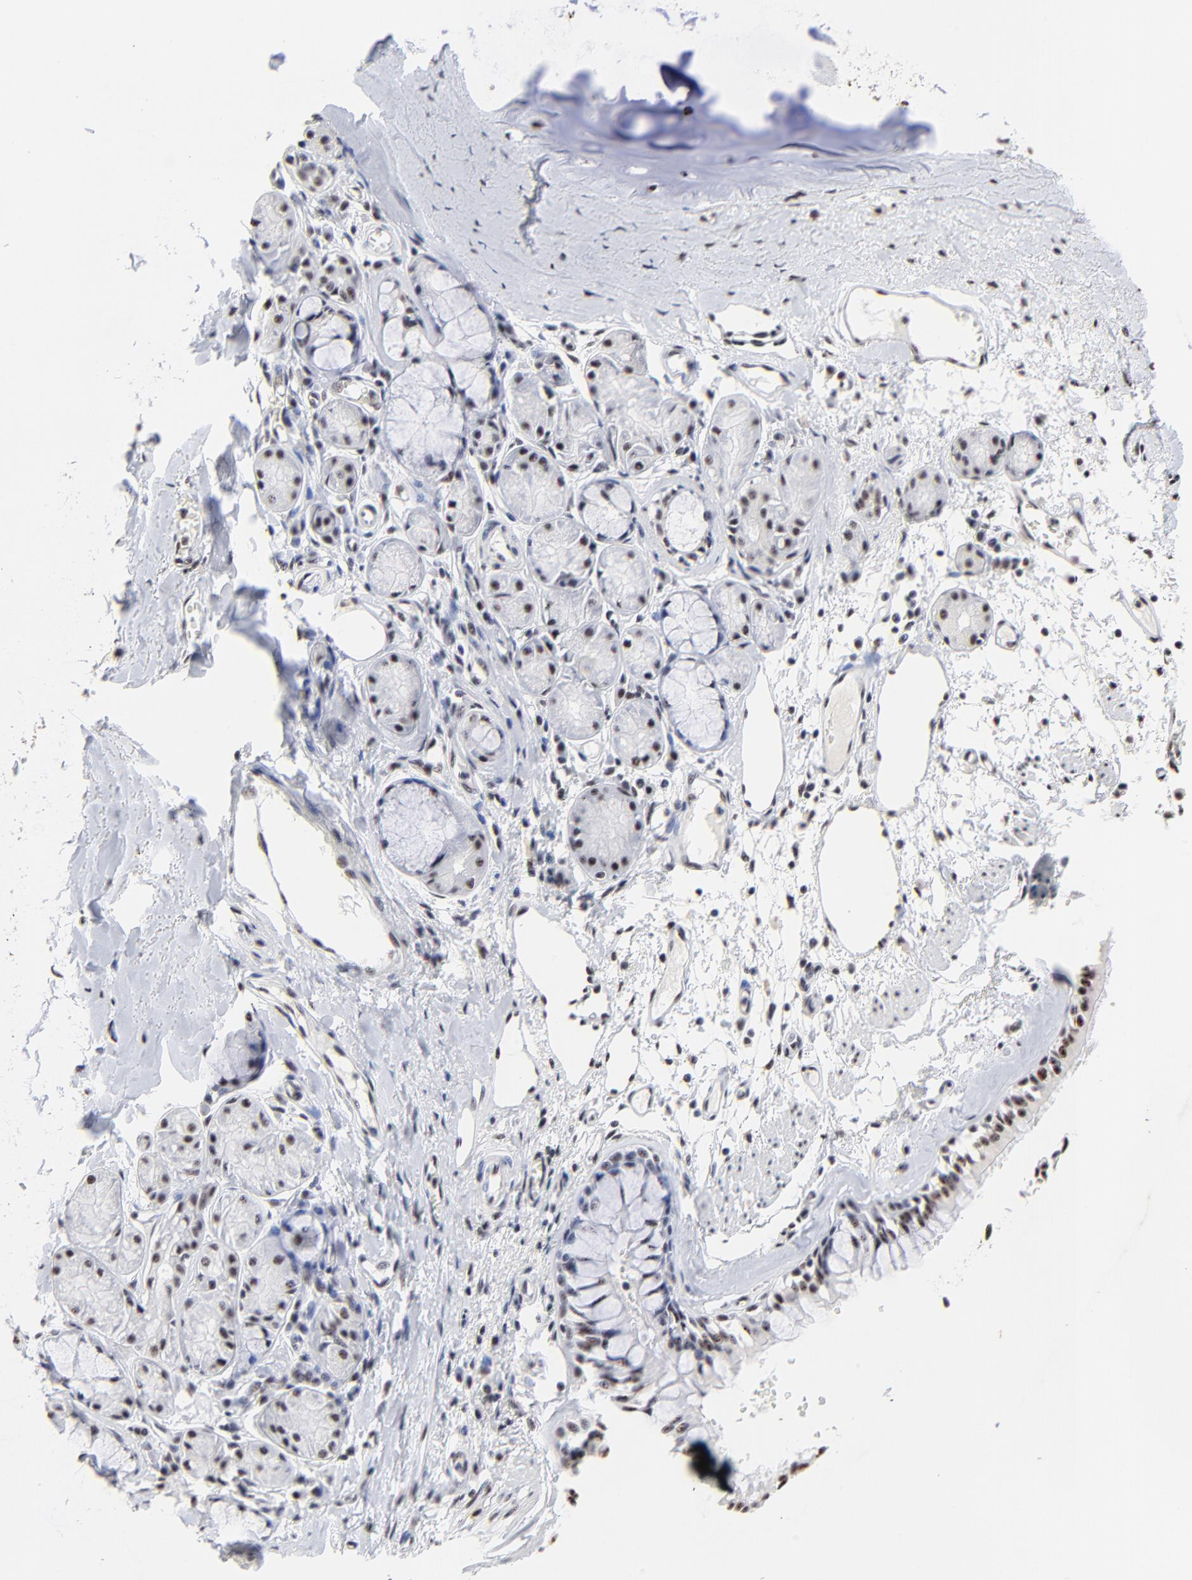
{"staining": {"intensity": "moderate", "quantity": ">75%", "location": "nuclear"}, "tissue": "bronchus", "cell_type": "Respiratory epithelial cells", "image_type": "normal", "snomed": [{"axis": "morphology", "description": "Normal tissue, NOS"}, {"axis": "topography", "description": "Bronchus"}, {"axis": "topography", "description": "Lung"}], "caption": "A brown stain labels moderate nuclear staining of a protein in respiratory epithelial cells of benign human bronchus. Immunohistochemistry (ihc) stains the protein of interest in brown and the nuclei are stained blue.", "gene": "MBD4", "patient": {"sex": "female", "age": 56}}